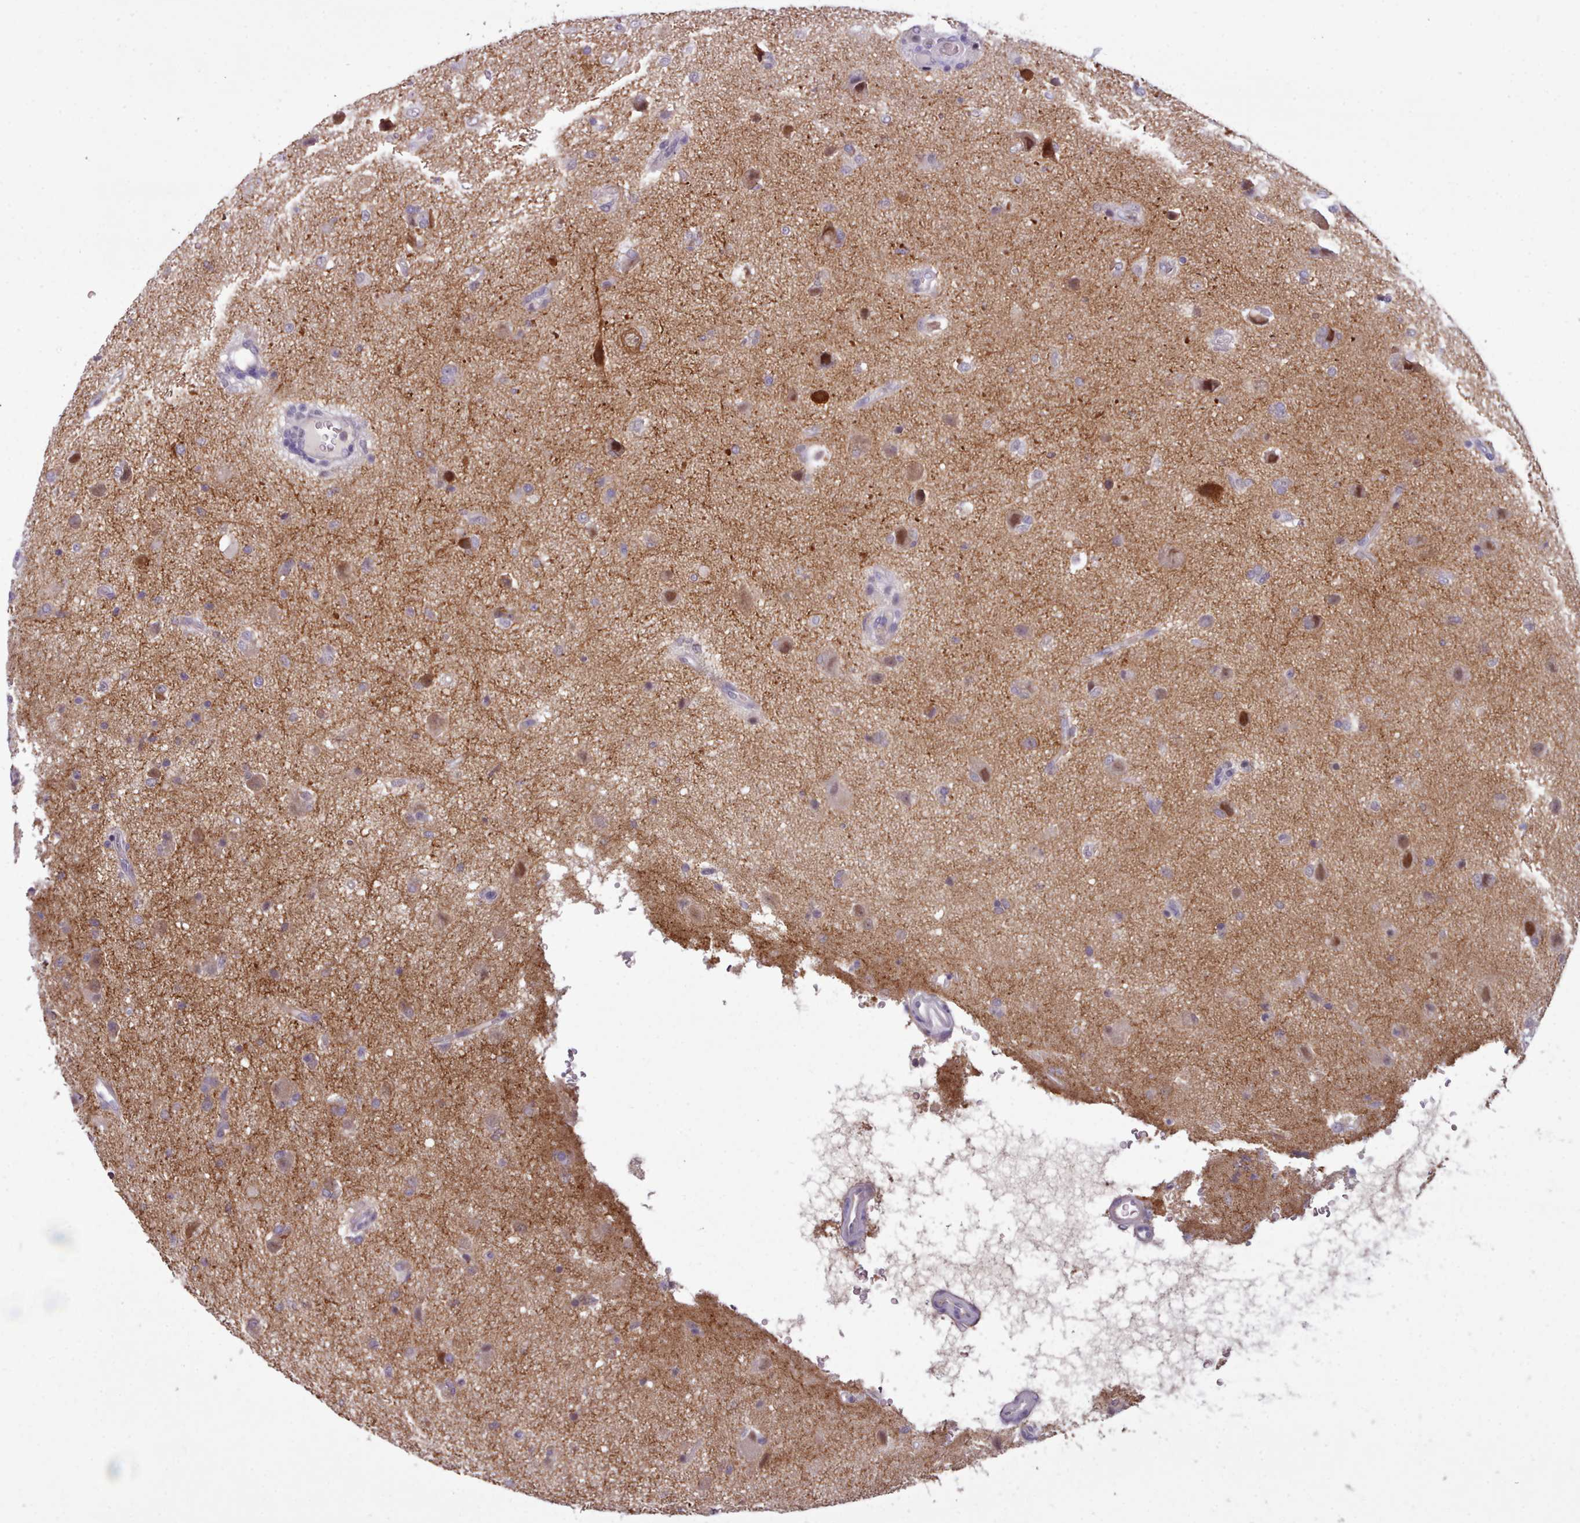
{"staining": {"intensity": "weak", "quantity": "<25%", "location": "cytoplasmic/membranous"}, "tissue": "glioma", "cell_type": "Tumor cells", "image_type": "cancer", "snomed": [{"axis": "morphology", "description": "Glioma, malignant, High grade"}, {"axis": "topography", "description": "Brain"}], "caption": "Tumor cells show no significant expression in glioma.", "gene": "KCTD16", "patient": {"sex": "female", "age": 57}}